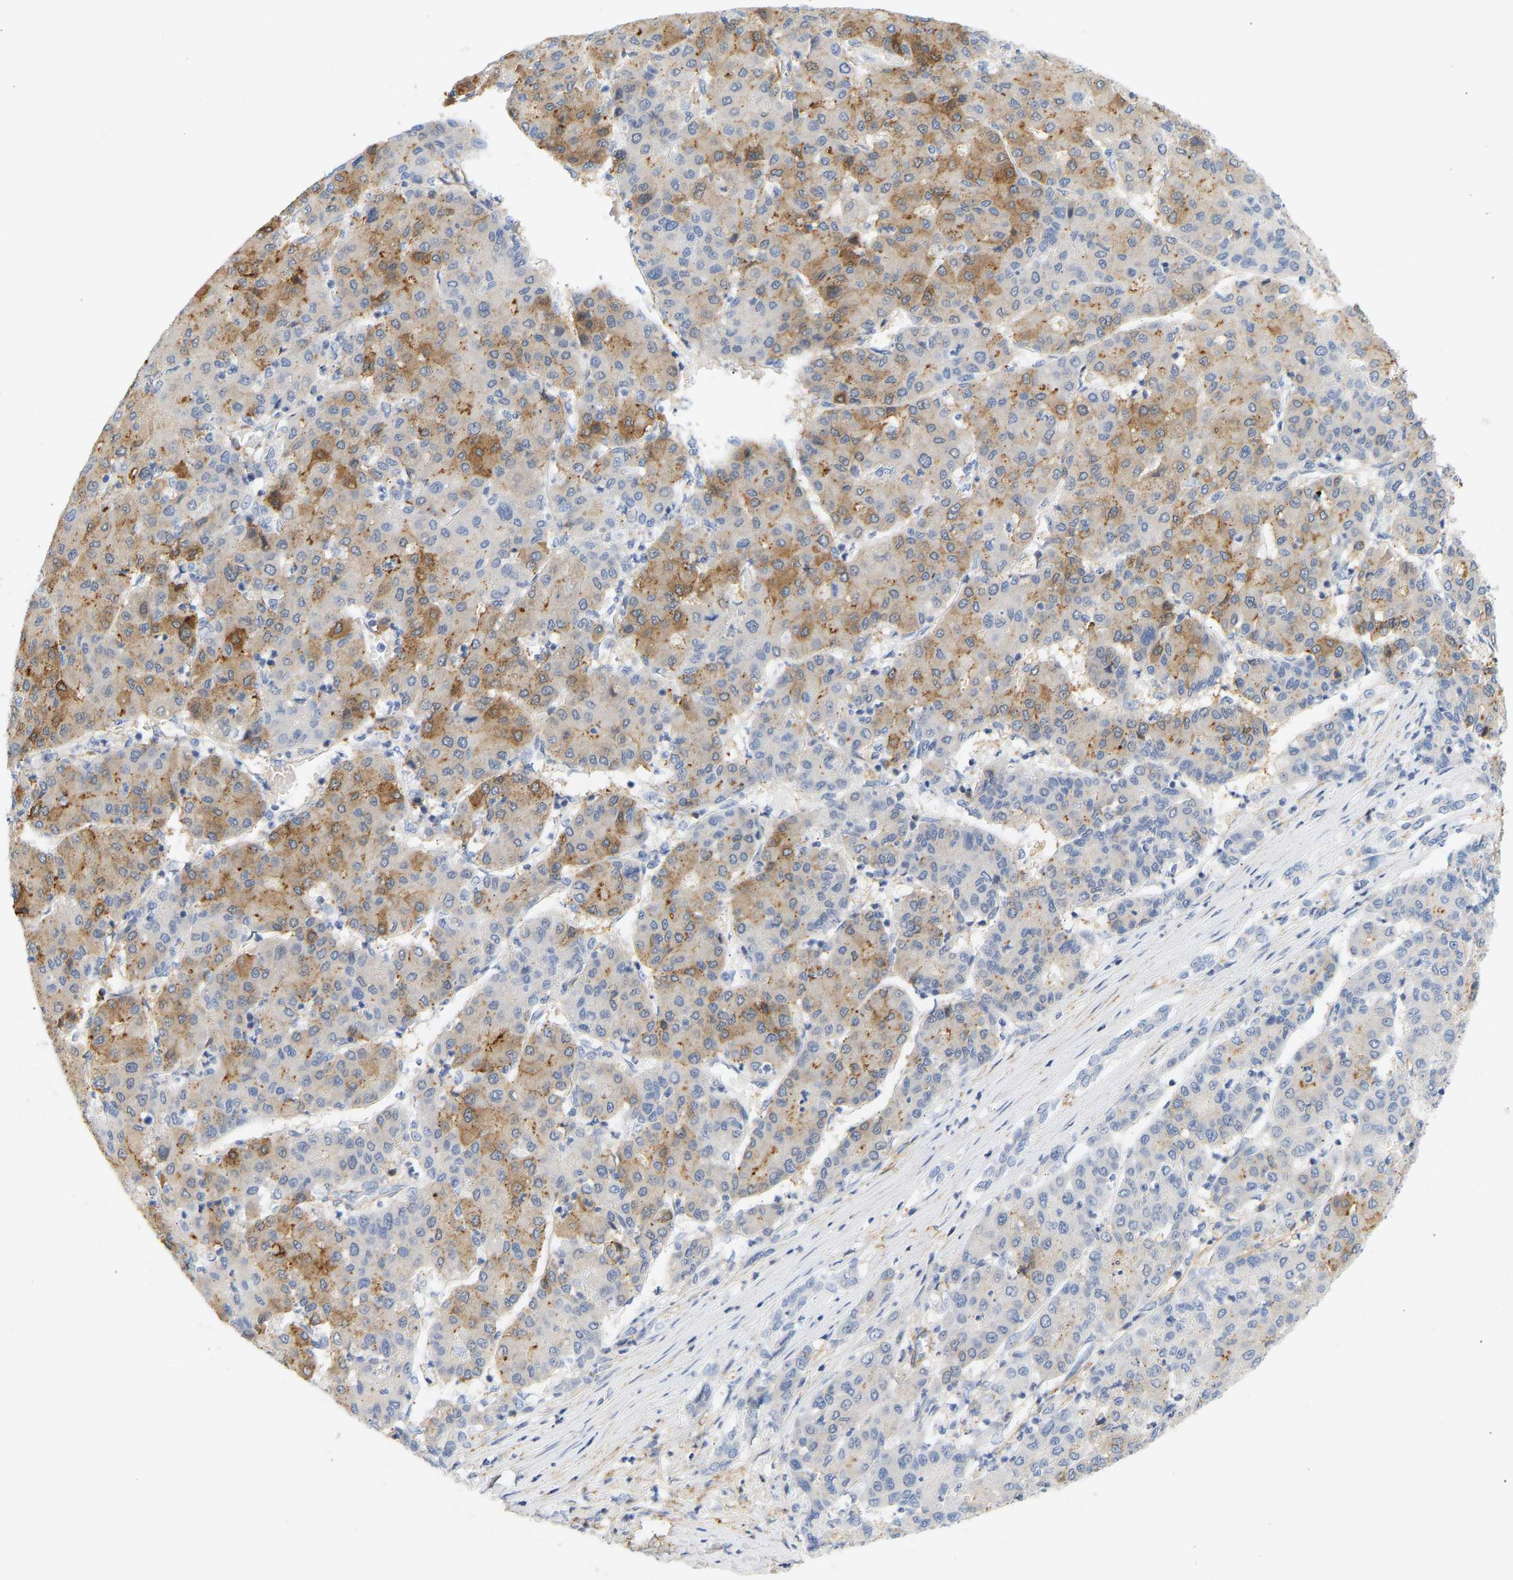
{"staining": {"intensity": "moderate", "quantity": "25%-75%", "location": "cytoplasmic/membranous"}, "tissue": "liver cancer", "cell_type": "Tumor cells", "image_type": "cancer", "snomed": [{"axis": "morphology", "description": "Carcinoma, Hepatocellular, NOS"}, {"axis": "topography", "description": "Liver"}], "caption": "Protein staining of liver cancer tissue shows moderate cytoplasmic/membranous expression in approximately 25%-75% of tumor cells. (Stains: DAB (3,3'-diaminobenzidine) in brown, nuclei in blue, Microscopy: brightfield microscopy at high magnification).", "gene": "BVES", "patient": {"sex": "male", "age": 65}}